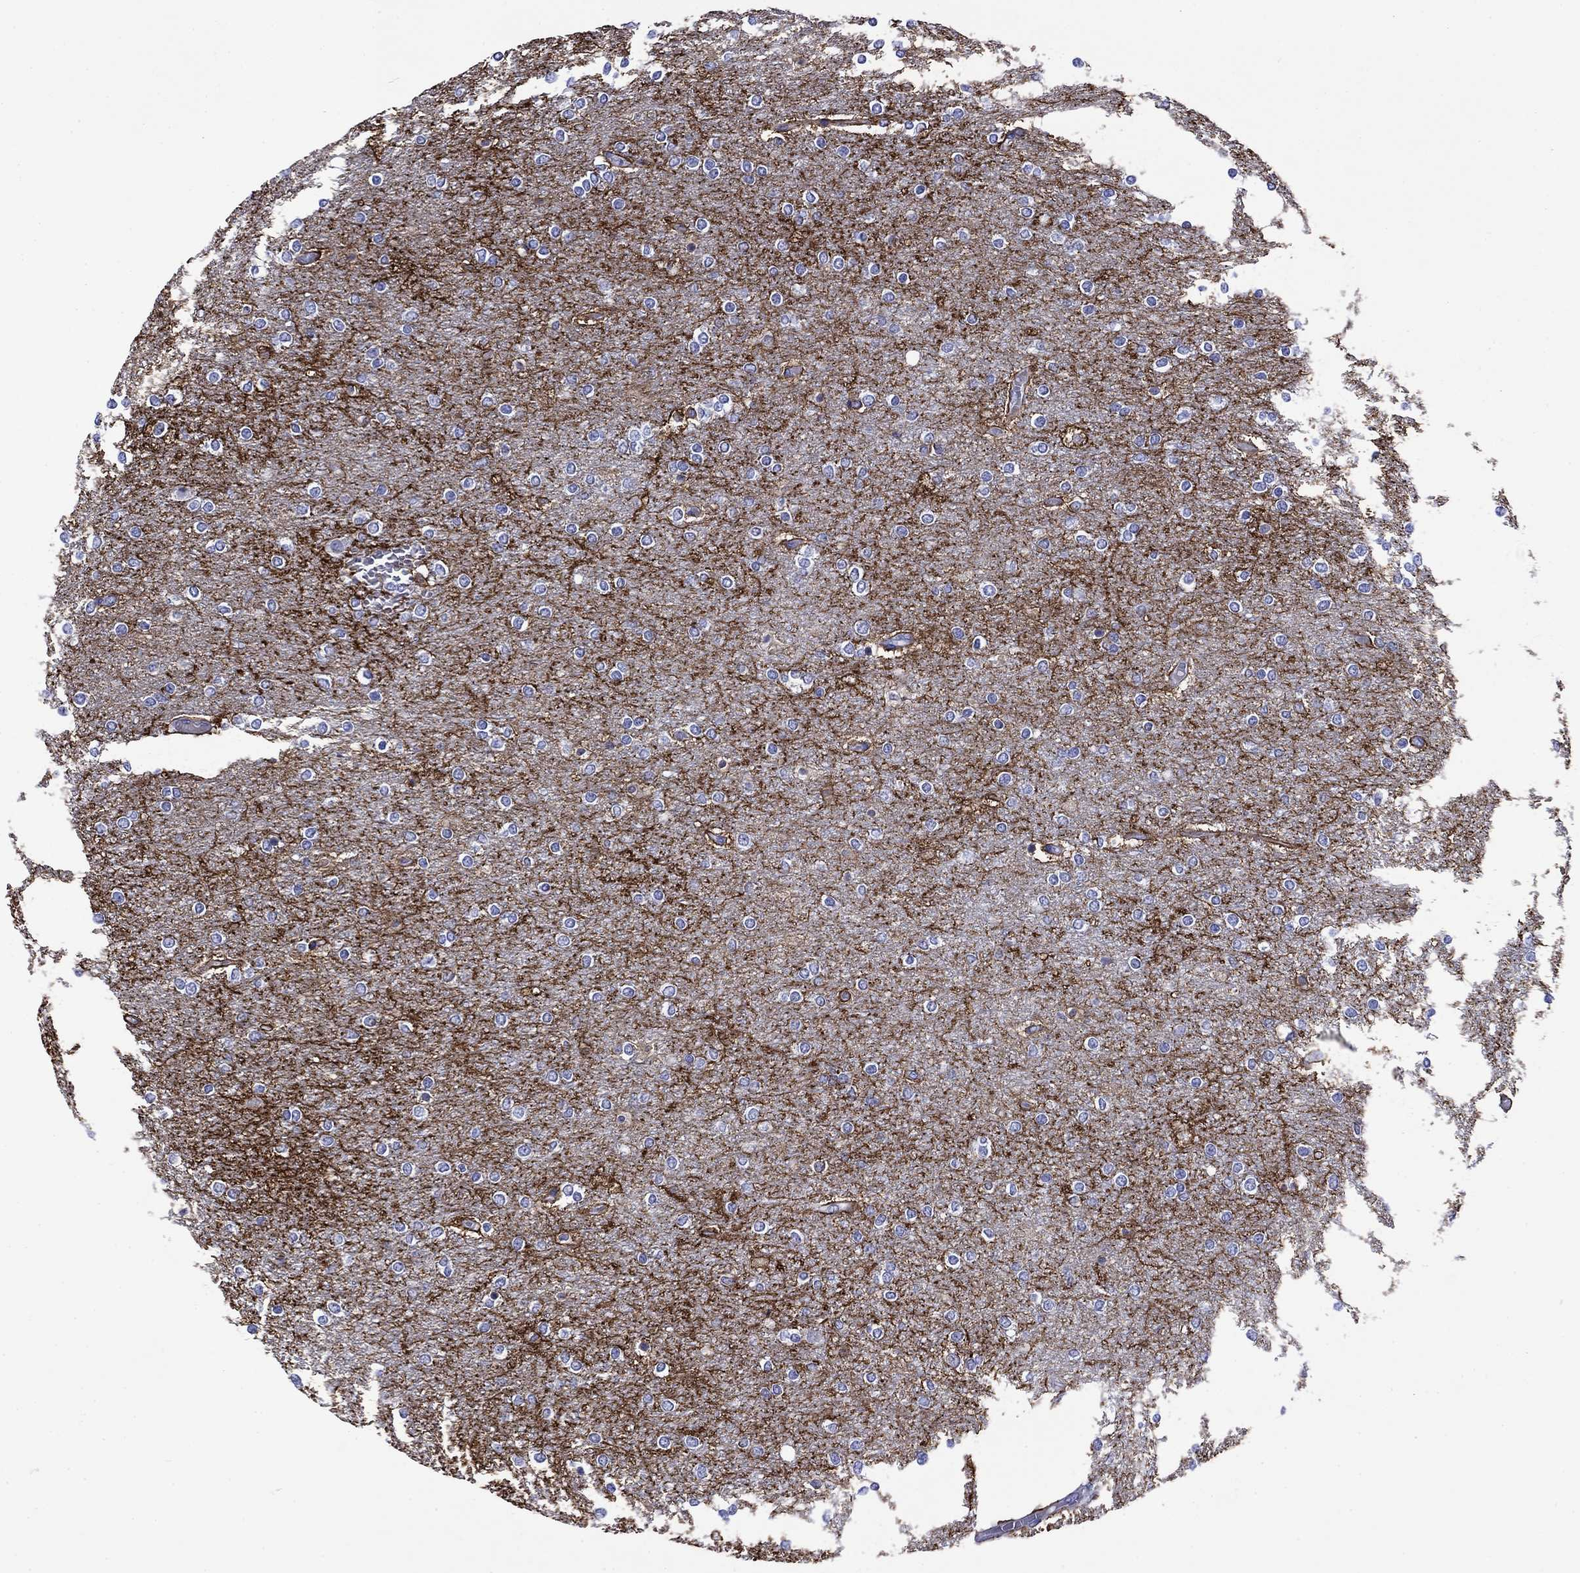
{"staining": {"intensity": "negative", "quantity": "none", "location": "none"}, "tissue": "glioma", "cell_type": "Tumor cells", "image_type": "cancer", "snomed": [{"axis": "morphology", "description": "Glioma, malignant, High grade"}, {"axis": "topography", "description": "Brain"}], "caption": "The image reveals no staining of tumor cells in malignant high-grade glioma.", "gene": "SLC1A2", "patient": {"sex": "female", "age": 61}}